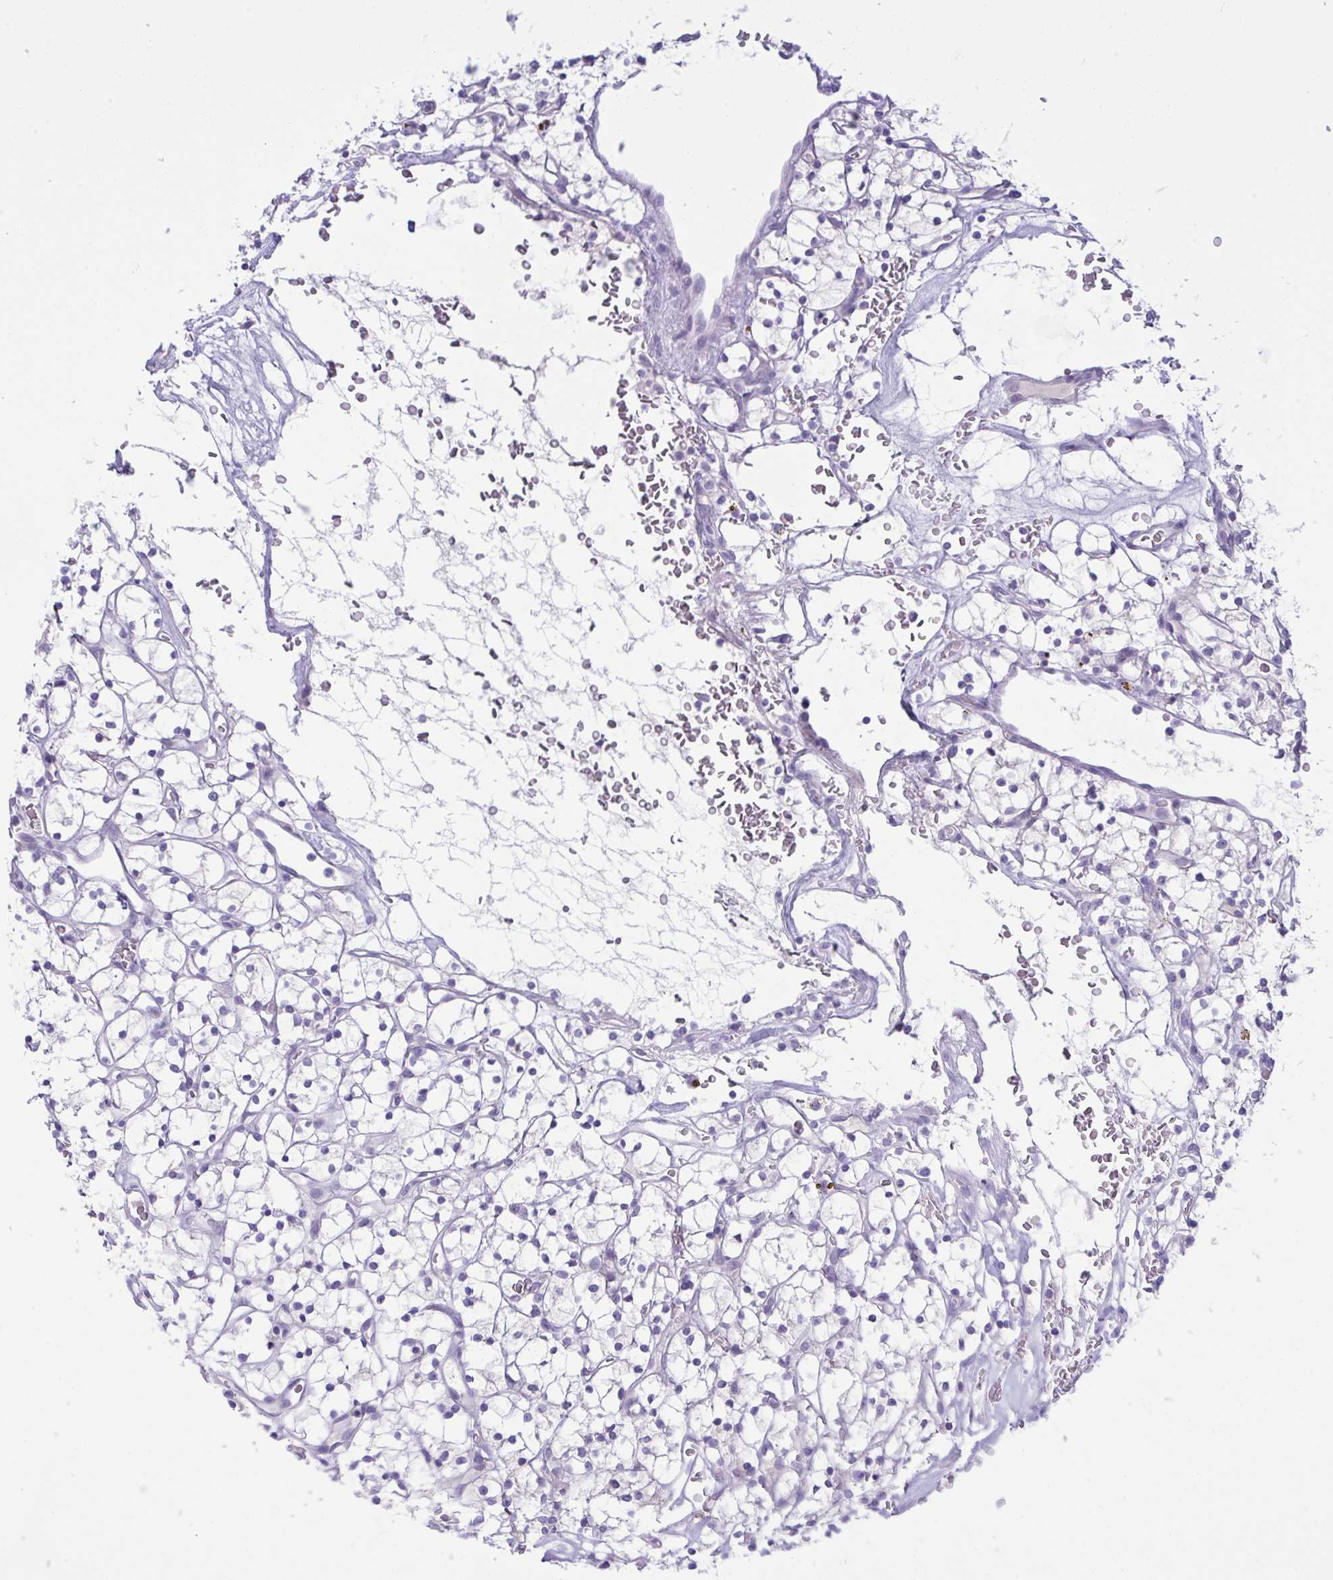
{"staining": {"intensity": "negative", "quantity": "none", "location": "none"}, "tissue": "renal cancer", "cell_type": "Tumor cells", "image_type": "cancer", "snomed": [{"axis": "morphology", "description": "Adenocarcinoma, NOS"}, {"axis": "topography", "description": "Kidney"}], "caption": "Tumor cells are negative for protein expression in human renal cancer. Brightfield microscopy of immunohistochemistry stained with DAB (brown) and hematoxylin (blue), captured at high magnification.", "gene": "GLB1L2", "patient": {"sex": "female", "age": 64}}